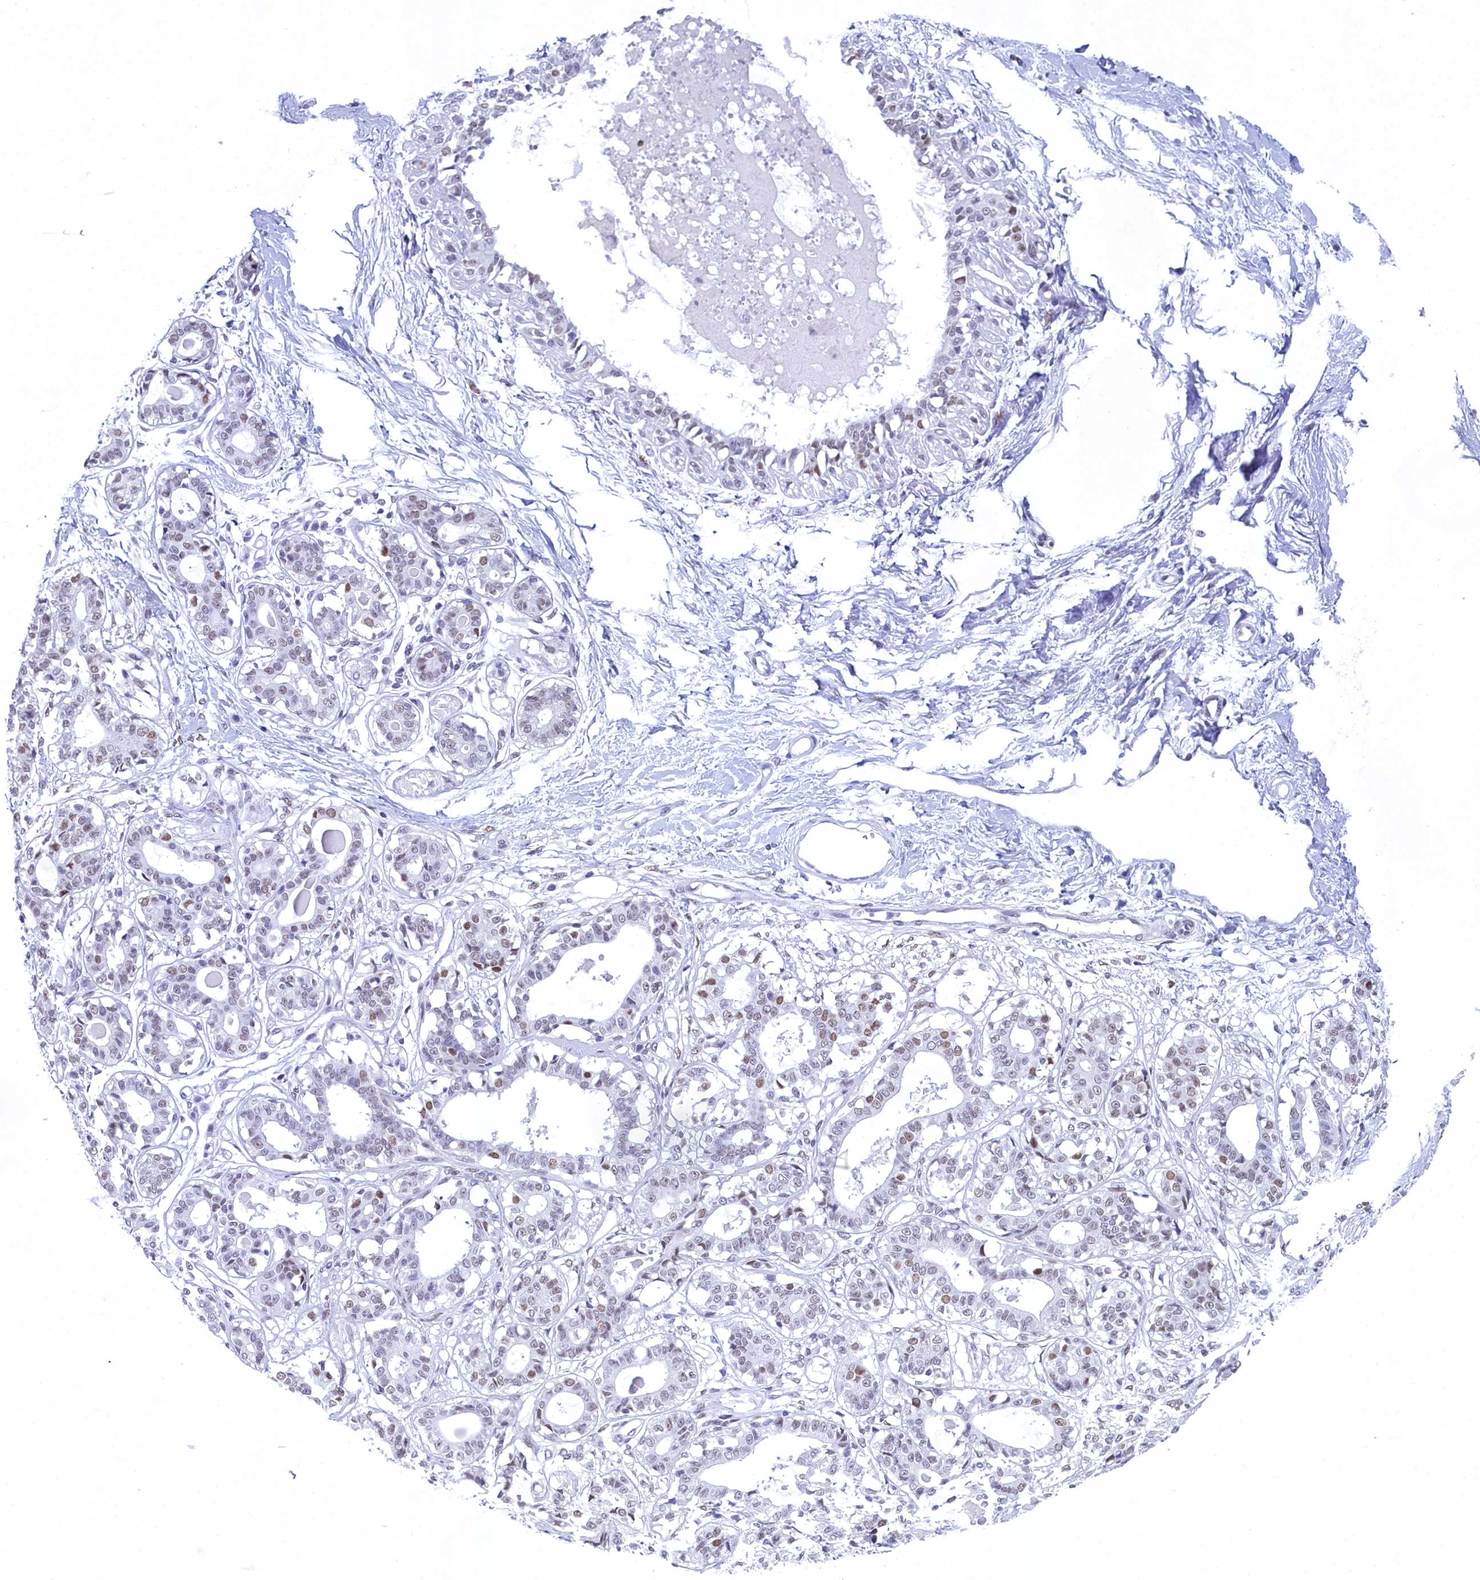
{"staining": {"intensity": "negative", "quantity": "none", "location": "none"}, "tissue": "breast", "cell_type": "Adipocytes", "image_type": "normal", "snomed": [{"axis": "morphology", "description": "Normal tissue, NOS"}, {"axis": "topography", "description": "Breast"}], "caption": "Breast was stained to show a protein in brown. There is no significant positivity in adipocytes. (Stains: DAB (3,3'-diaminobenzidine) immunohistochemistry with hematoxylin counter stain, Microscopy: brightfield microscopy at high magnification).", "gene": "SUGP2", "patient": {"sex": "female", "age": 45}}